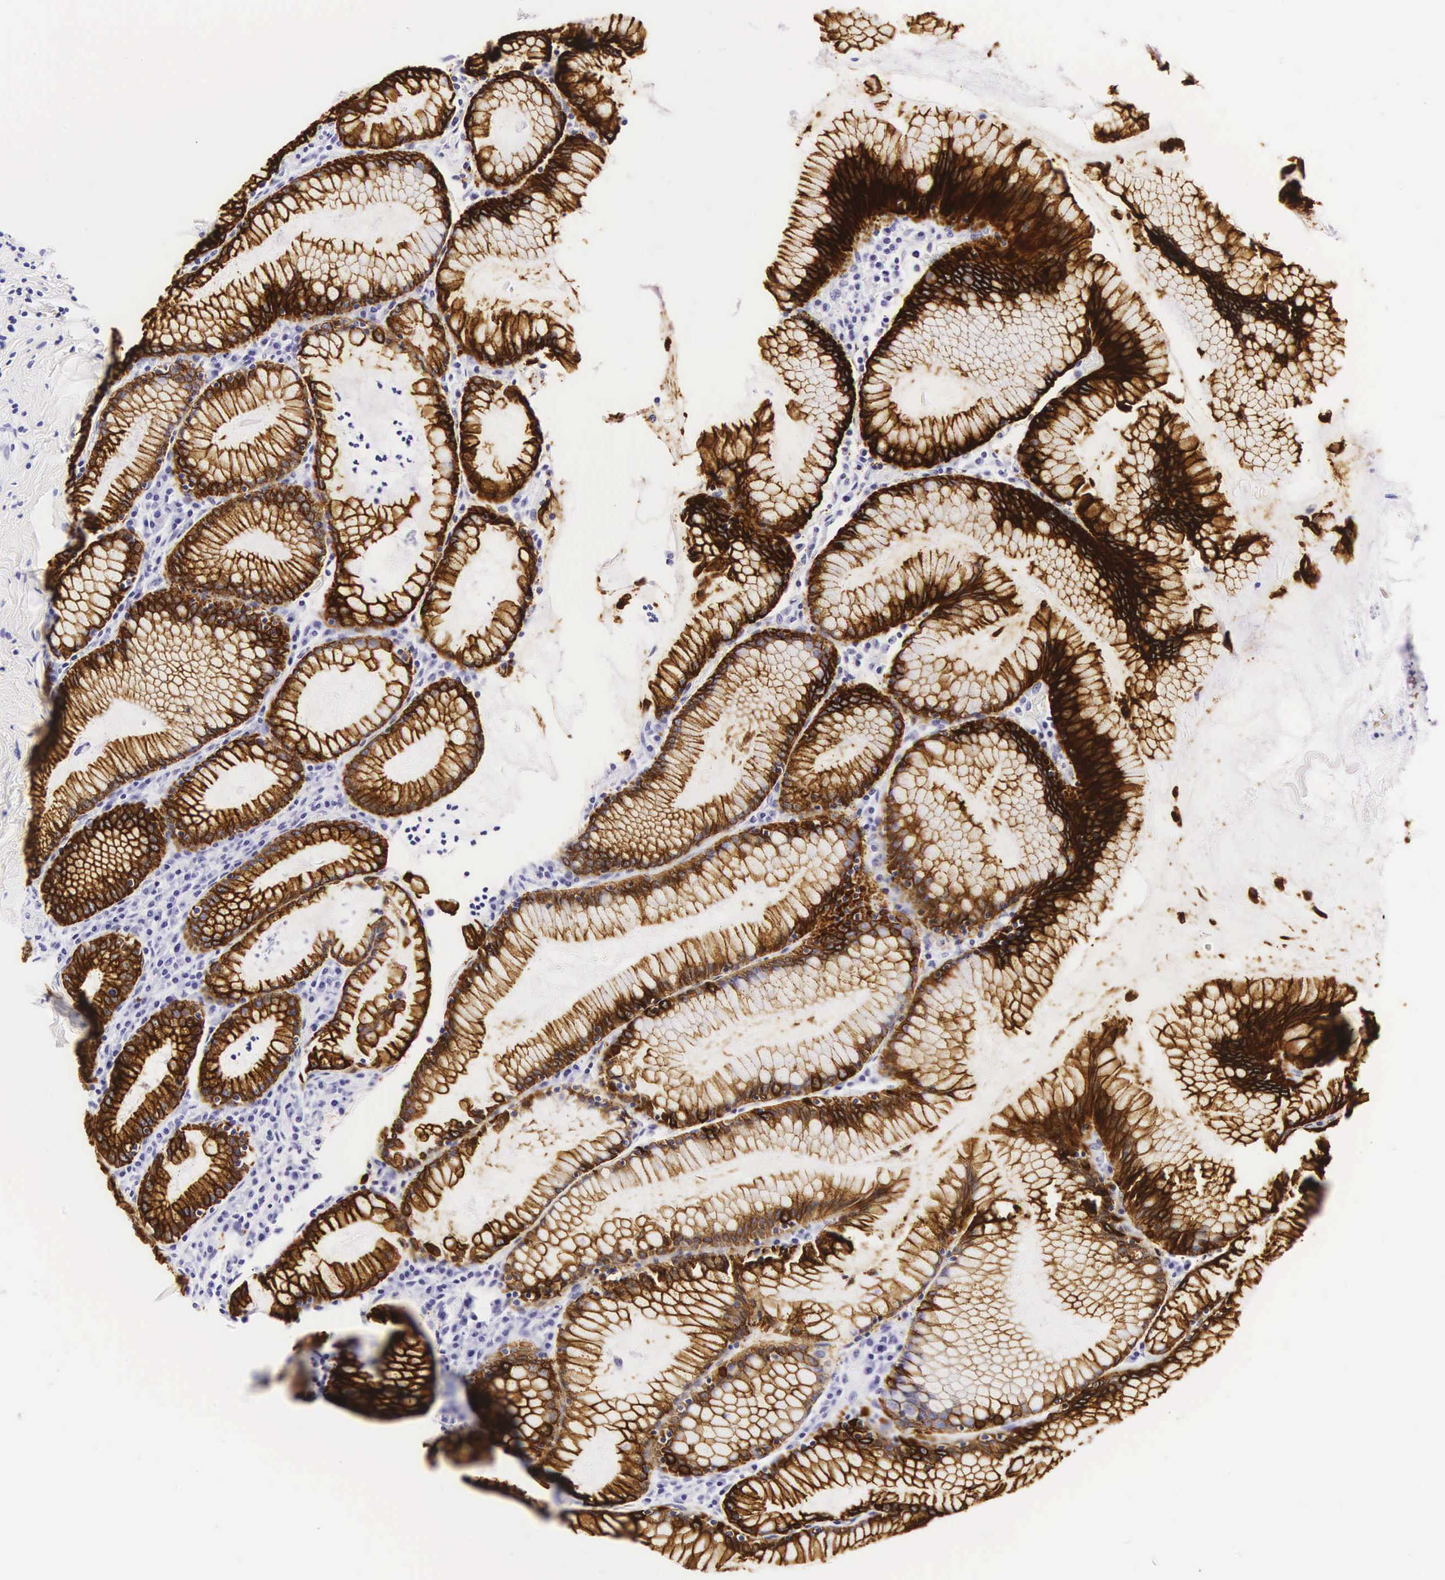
{"staining": {"intensity": "strong", "quantity": ">75%", "location": "cytoplasmic/membranous"}, "tissue": "stomach", "cell_type": "Glandular cells", "image_type": "normal", "snomed": [{"axis": "morphology", "description": "Normal tissue, NOS"}, {"axis": "topography", "description": "Stomach, lower"}], "caption": "About >75% of glandular cells in normal human stomach display strong cytoplasmic/membranous protein staining as visualized by brown immunohistochemical staining.", "gene": "KRT18", "patient": {"sex": "female", "age": 43}}